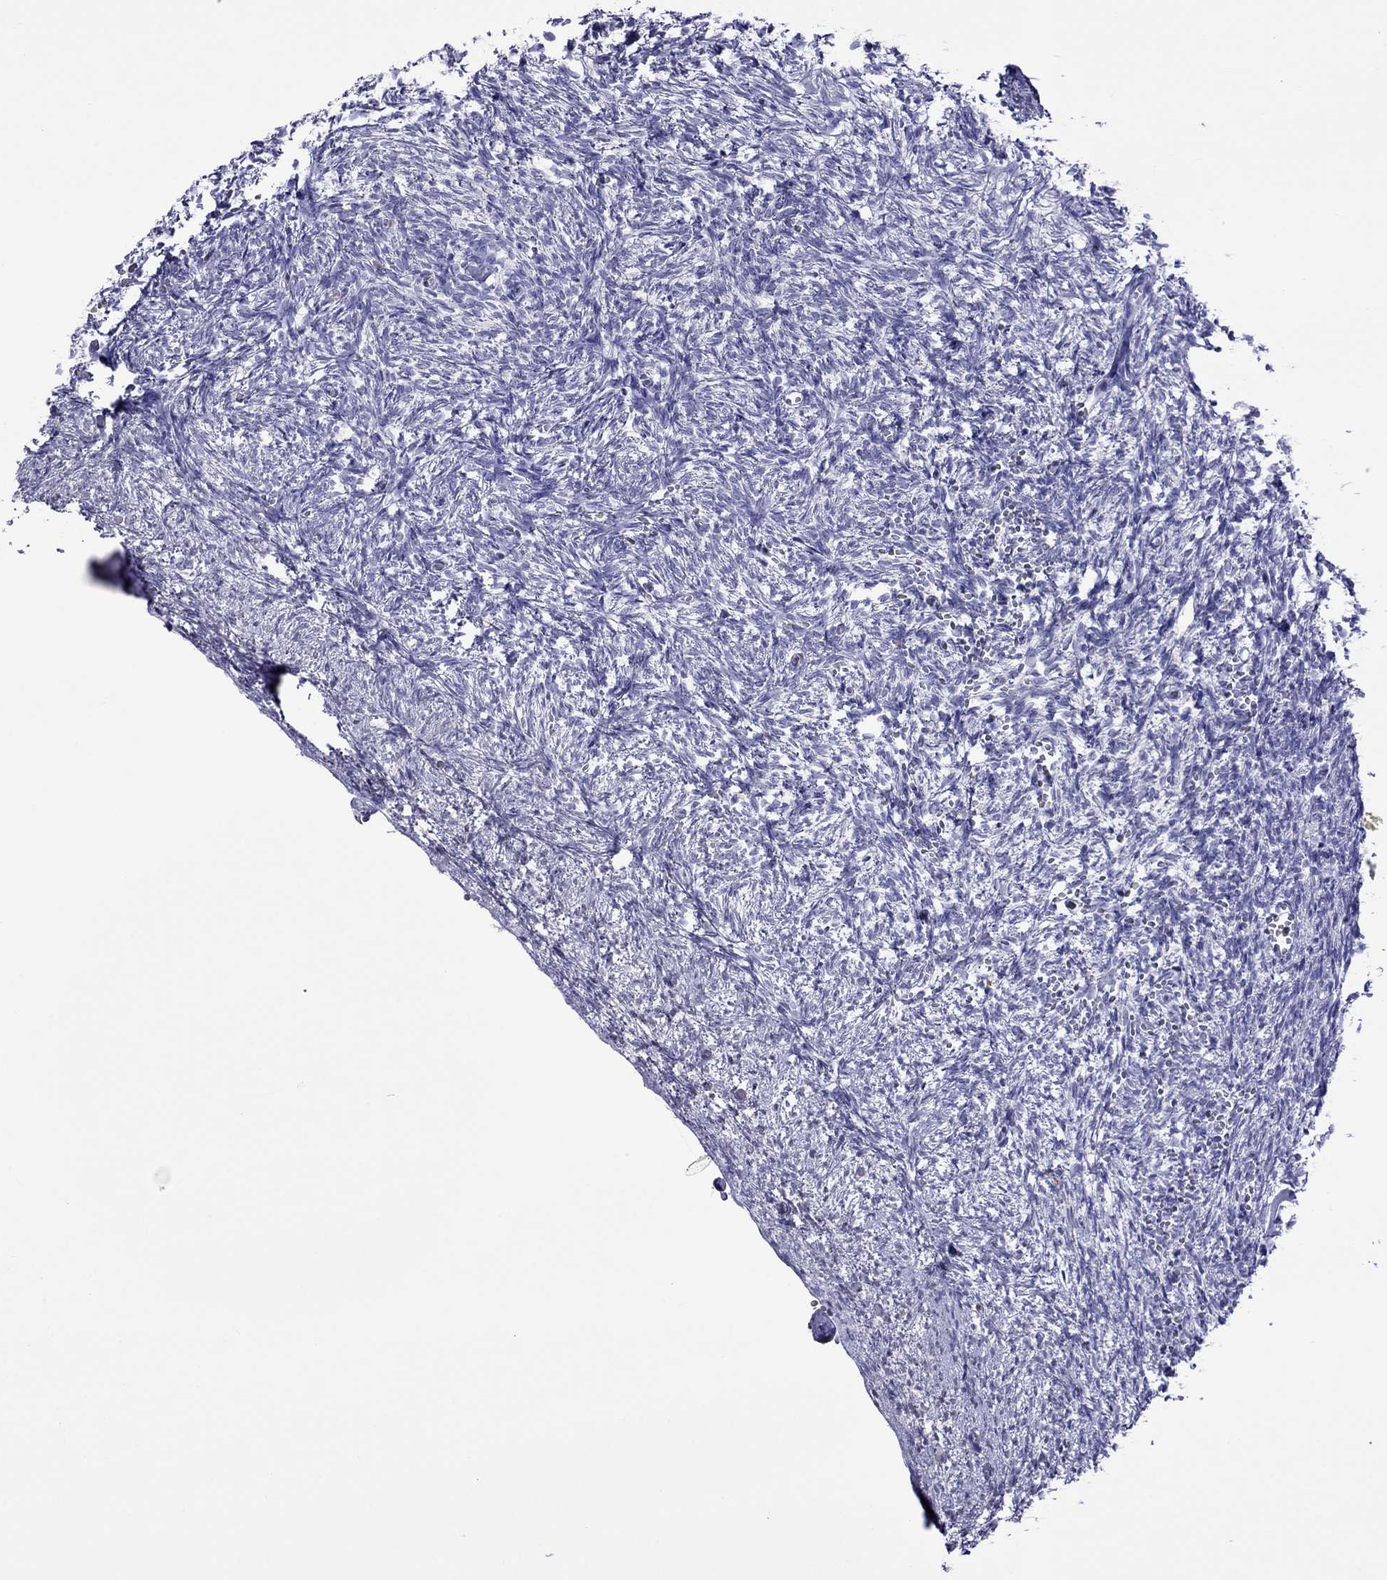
{"staining": {"intensity": "negative", "quantity": "none", "location": "none"}, "tissue": "ovary", "cell_type": "Follicle cells", "image_type": "normal", "snomed": [{"axis": "morphology", "description": "Normal tissue, NOS"}, {"axis": "topography", "description": "Ovary"}], "caption": "This is an IHC image of unremarkable human ovary. There is no expression in follicle cells.", "gene": "MPZ", "patient": {"sex": "female", "age": 43}}